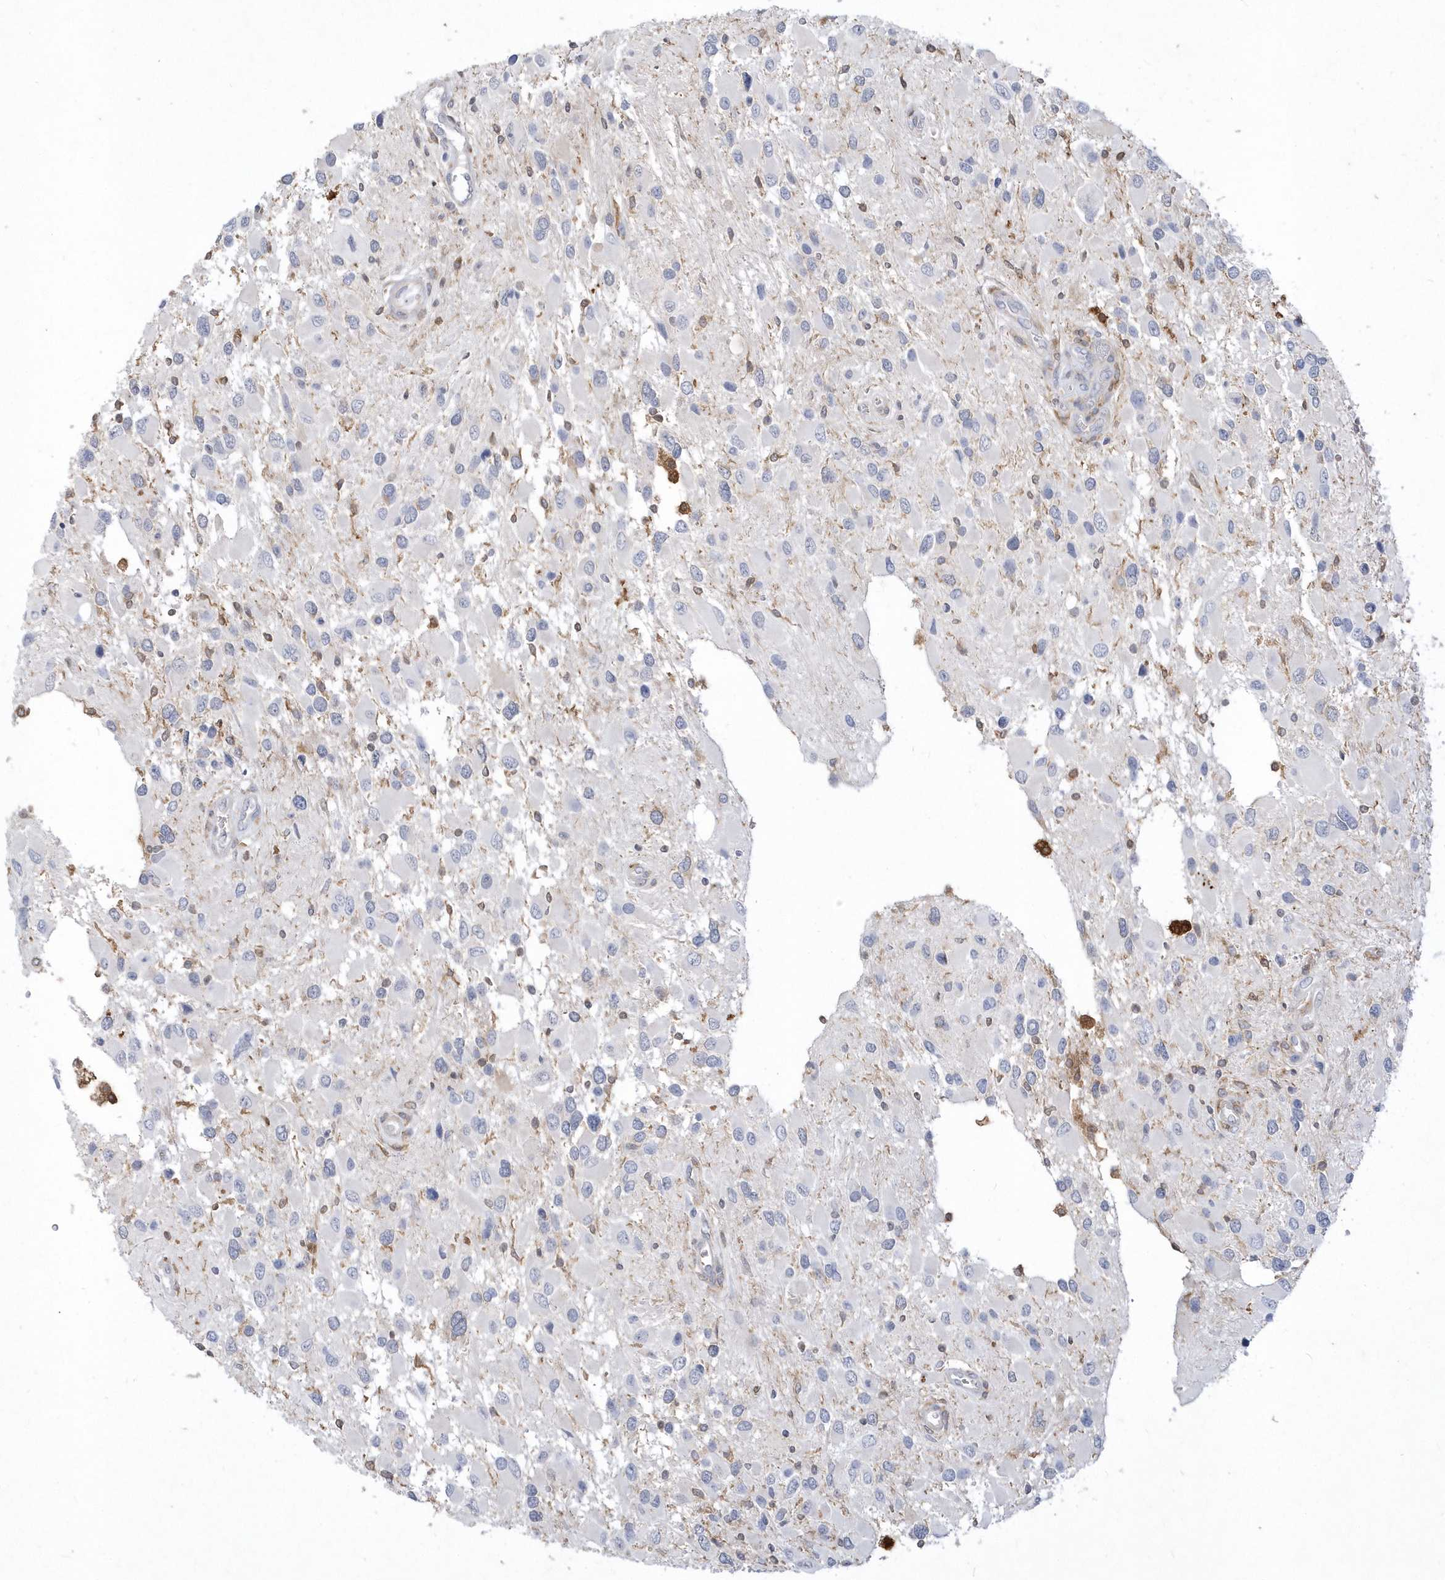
{"staining": {"intensity": "negative", "quantity": "none", "location": "none"}, "tissue": "glioma", "cell_type": "Tumor cells", "image_type": "cancer", "snomed": [{"axis": "morphology", "description": "Glioma, malignant, High grade"}, {"axis": "topography", "description": "Brain"}], "caption": "Image shows no protein staining in tumor cells of glioma tissue.", "gene": "TSPEAR", "patient": {"sex": "male", "age": 53}}